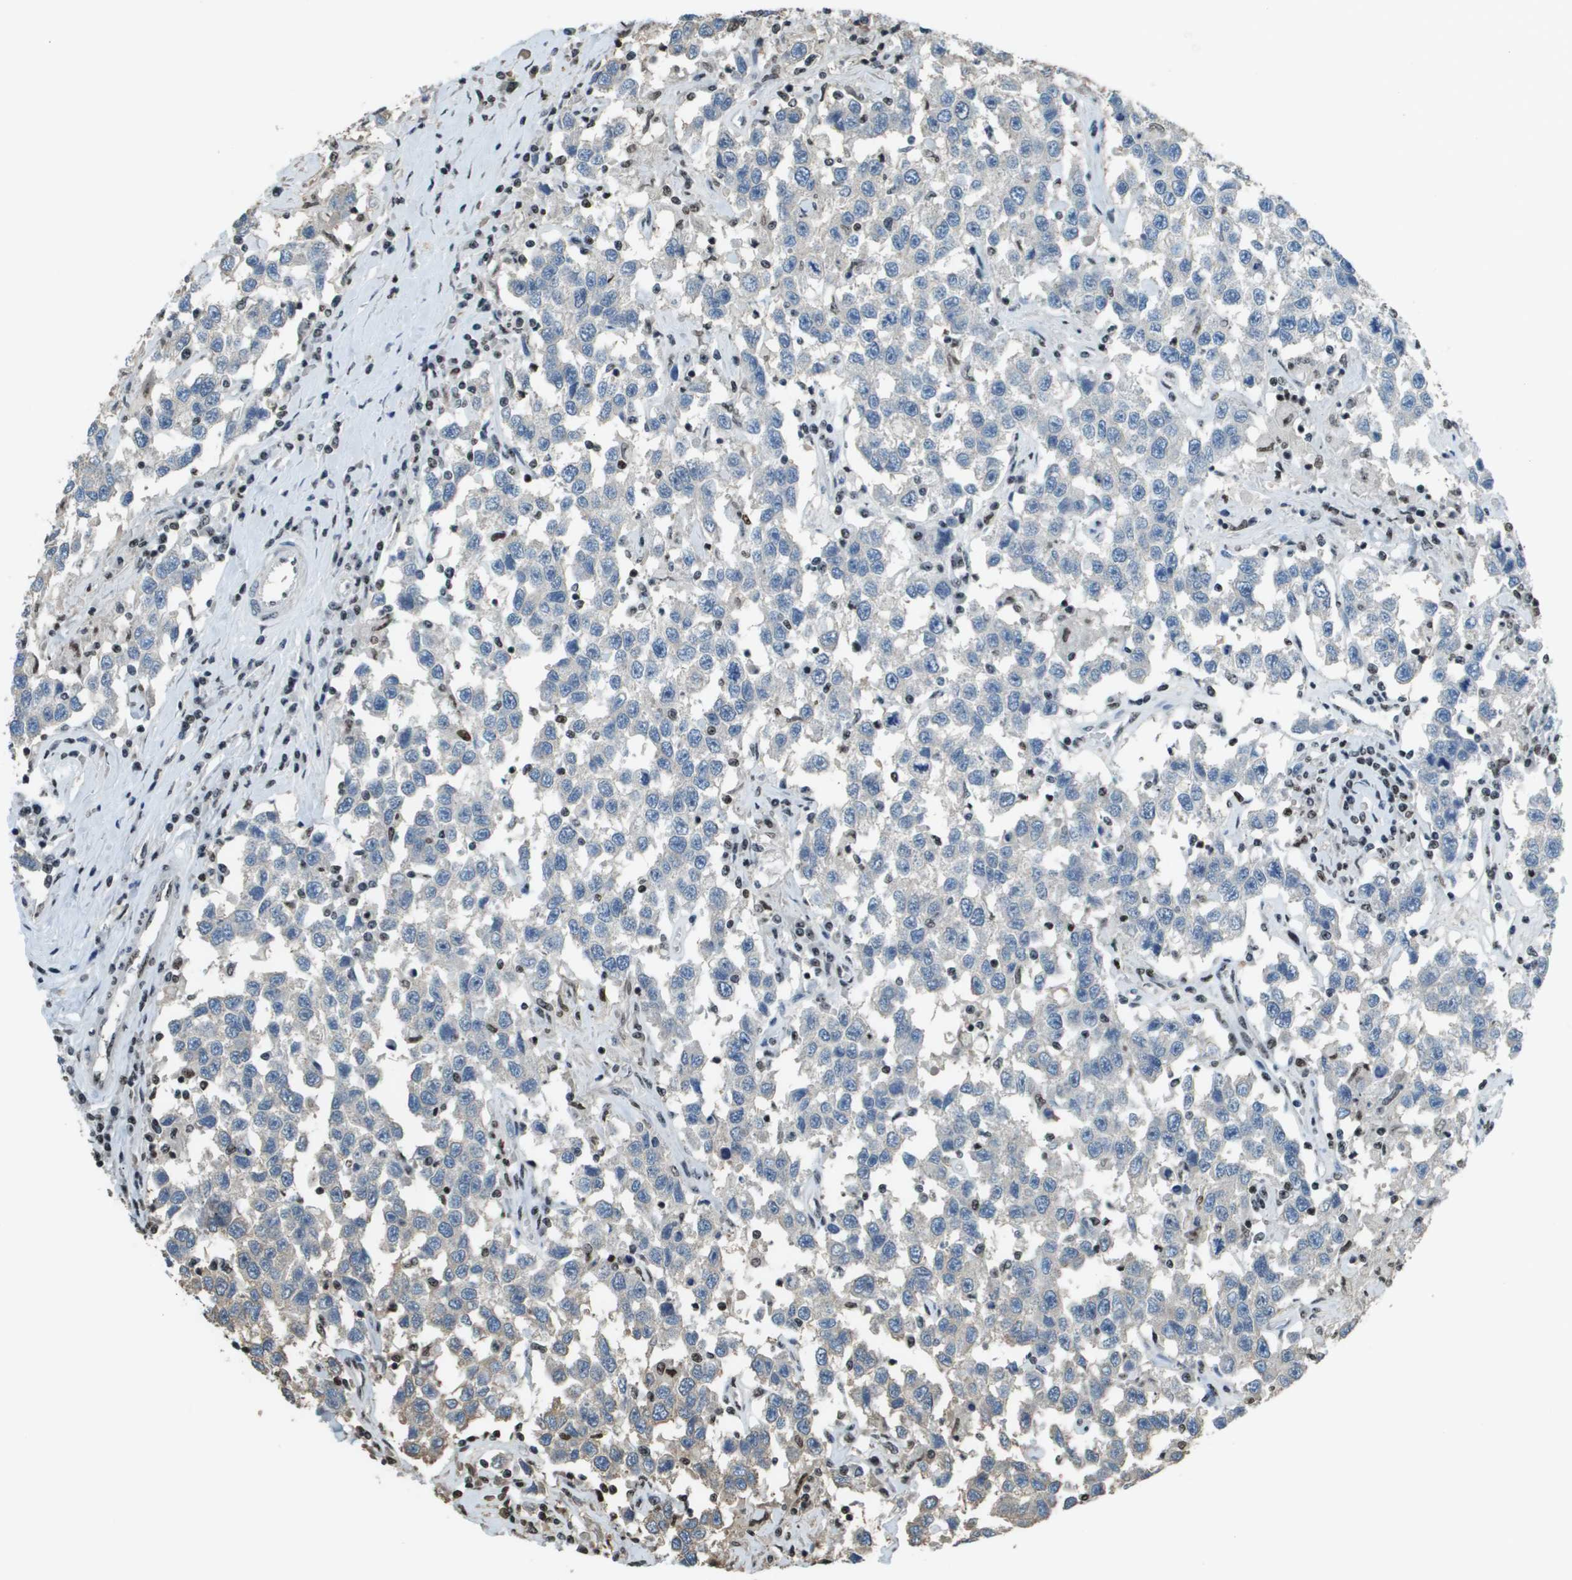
{"staining": {"intensity": "negative", "quantity": "none", "location": "none"}, "tissue": "testis cancer", "cell_type": "Tumor cells", "image_type": "cancer", "snomed": [{"axis": "morphology", "description": "Seminoma, NOS"}, {"axis": "topography", "description": "Testis"}], "caption": "Immunohistochemical staining of testis seminoma exhibits no significant positivity in tumor cells. (Brightfield microscopy of DAB IHC at high magnification).", "gene": "SP100", "patient": {"sex": "male", "age": 41}}